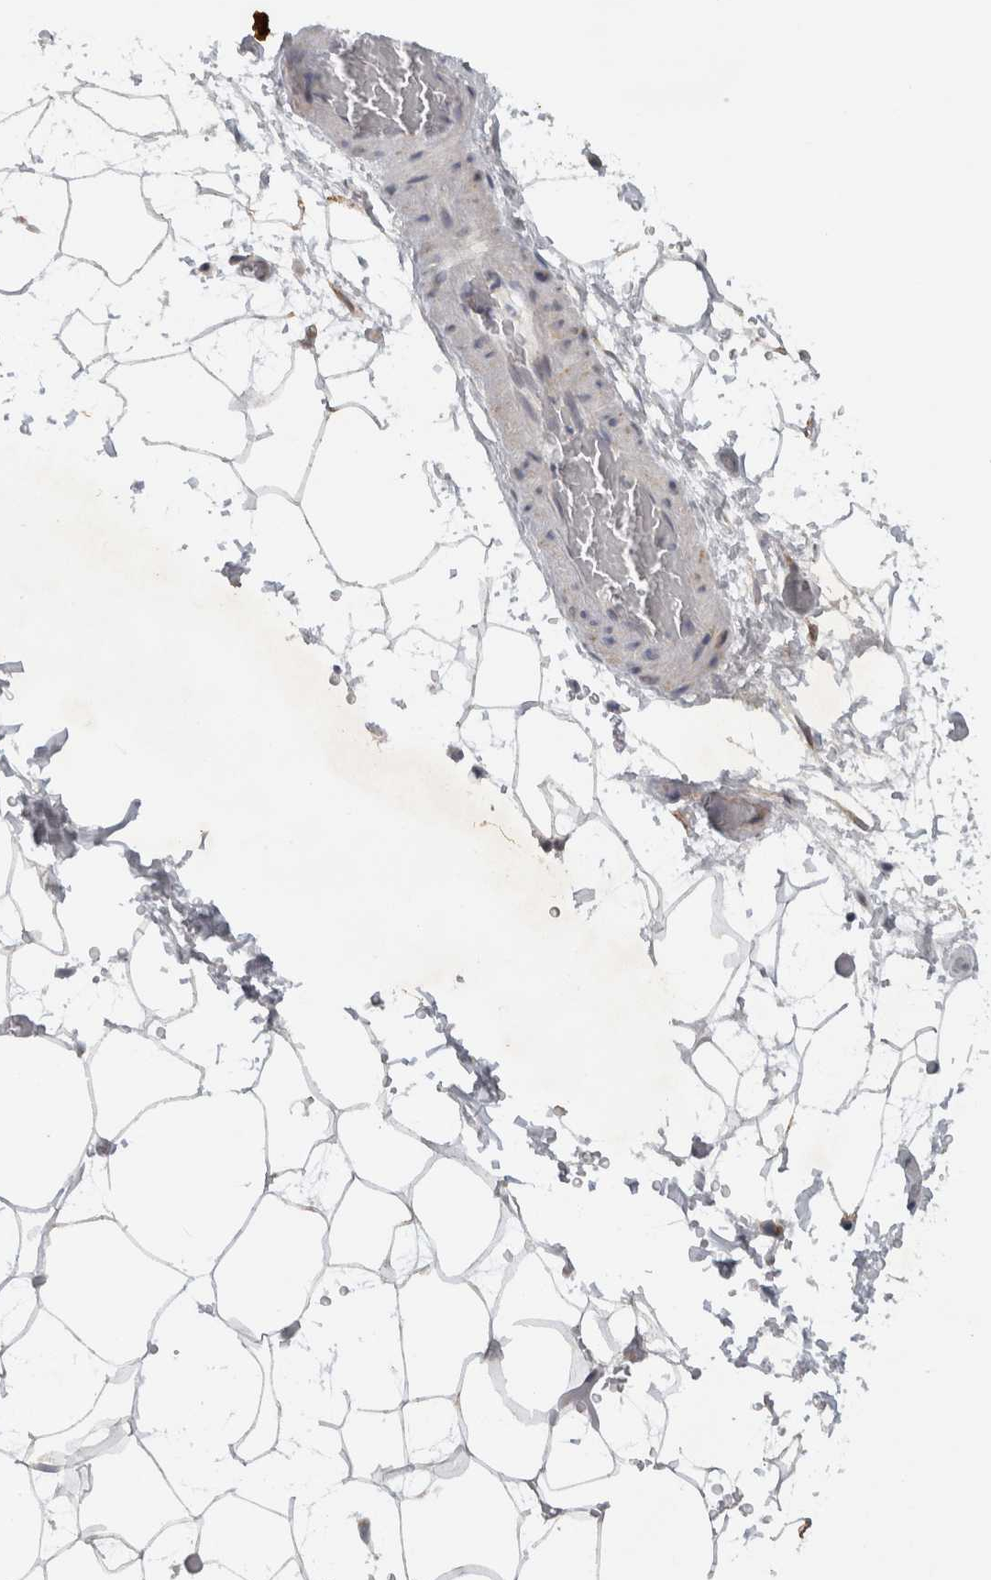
{"staining": {"intensity": "negative", "quantity": "none", "location": "none"}, "tissue": "adipose tissue", "cell_type": "Adipocytes", "image_type": "normal", "snomed": [{"axis": "morphology", "description": "Normal tissue, NOS"}, {"axis": "topography", "description": "Soft tissue"}], "caption": "The photomicrograph demonstrates no staining of adipocytes in normal adipose tissue. The staining was performed using DAB to visualize the protein expression in brown, while the nuclei were stained in blue with hematoxylin (Magnification: 20x).", "gene": "DYRK2", "patient": {"sex": "male", "age": 72}}